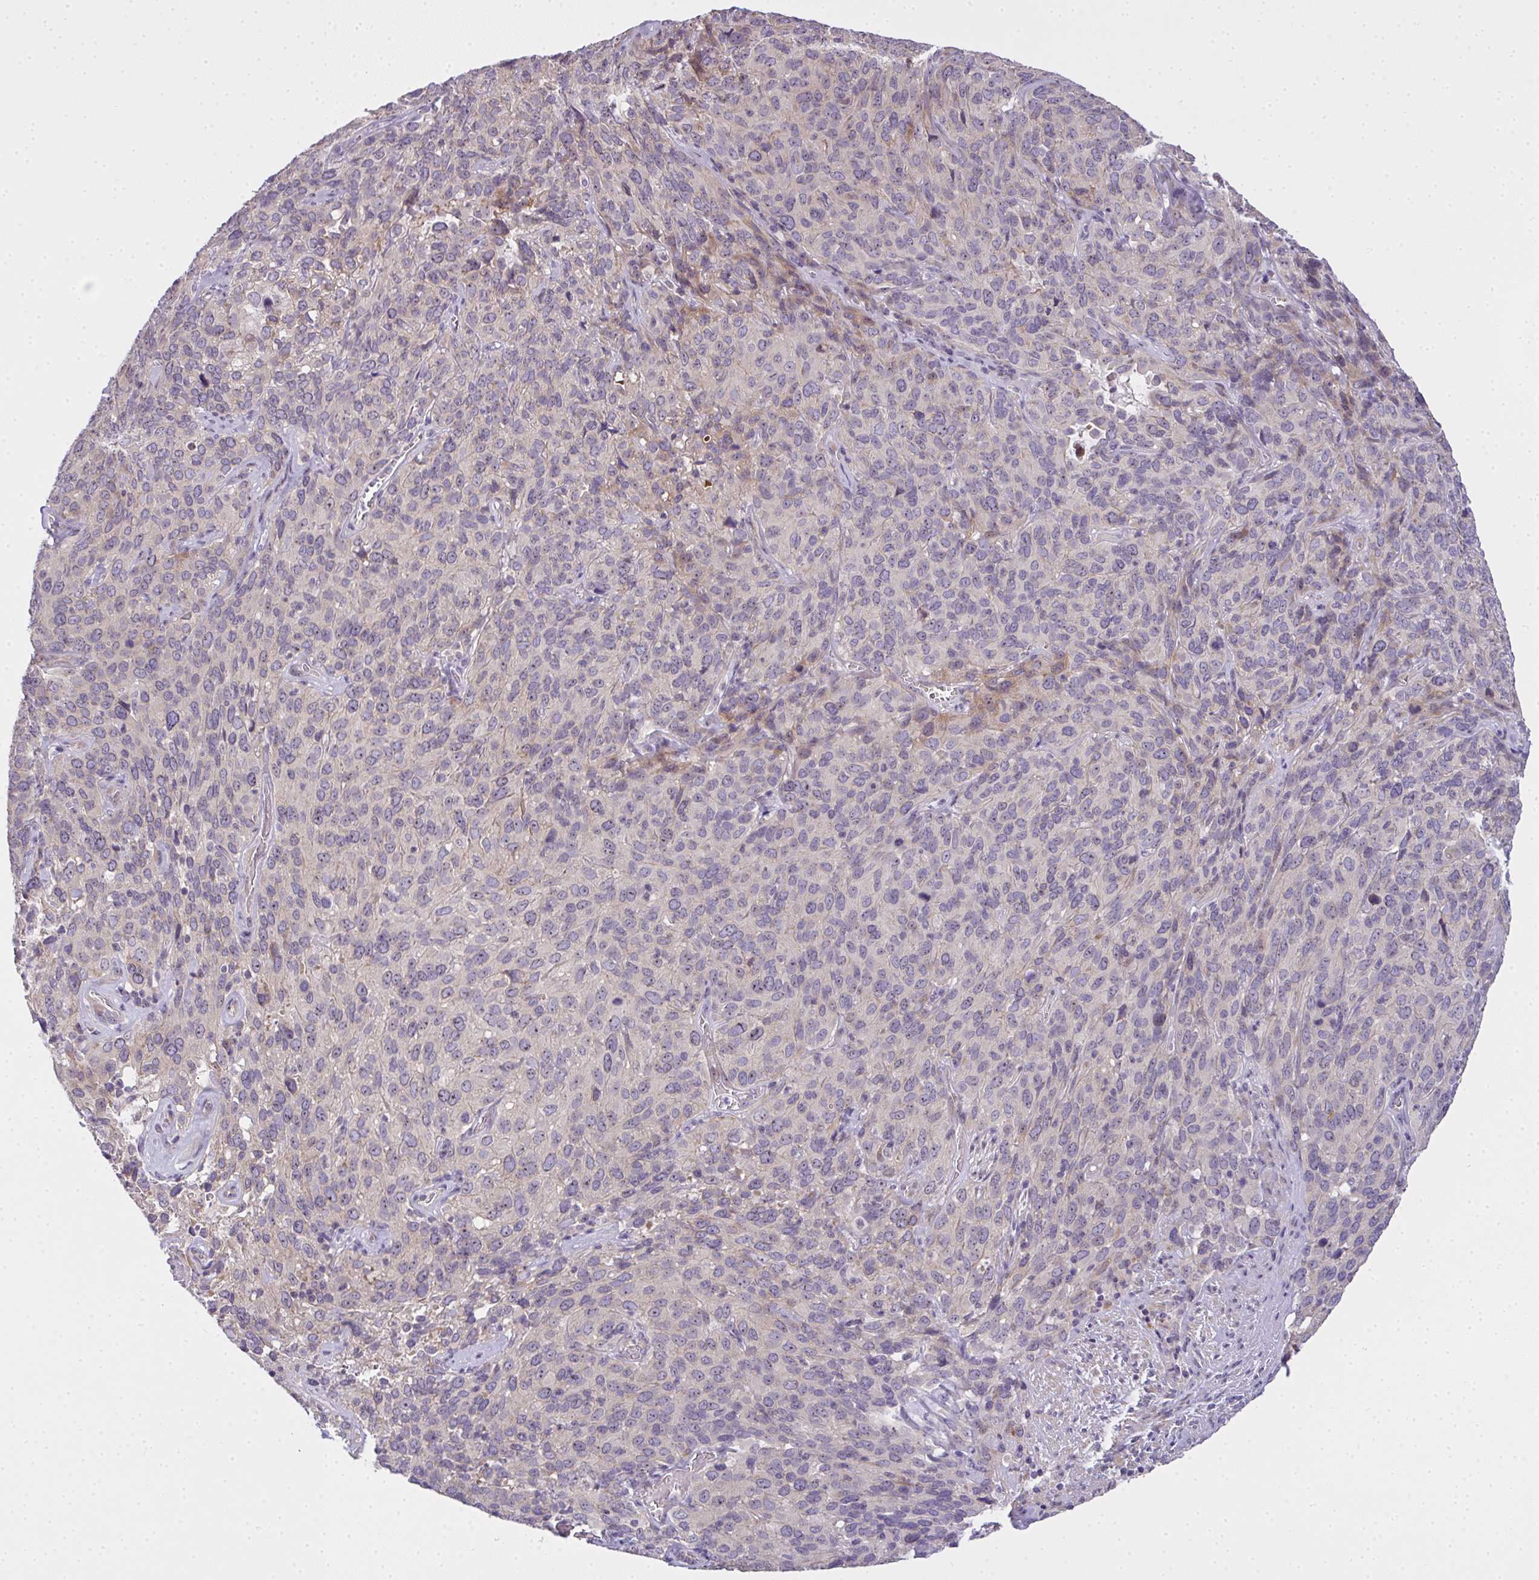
{"staining": {"intensity": "weak", "quantity": "<25%", "location": "cytoplasmic/membranous"}, "tissue": "cervical cancer", "cell_type": "Tumor cells", "image_type": "cancer", "snomed": [{"axis": "morphology", "description": "Squamous cell carcinoma, NOS"}, {"axis": "topography", "description": "Cervix"}], "caption": "A histopathology image of cervical cancer stained for a protein demonstrates no brown staining in tumor cells. (Brightfield microscopy of DAB (3,3'-diaminobenzidine) immunohistochemistry (IHC) at high magnification).", "gene": "NT5C1A", "patient": {"sex": "female", "age": 51}}